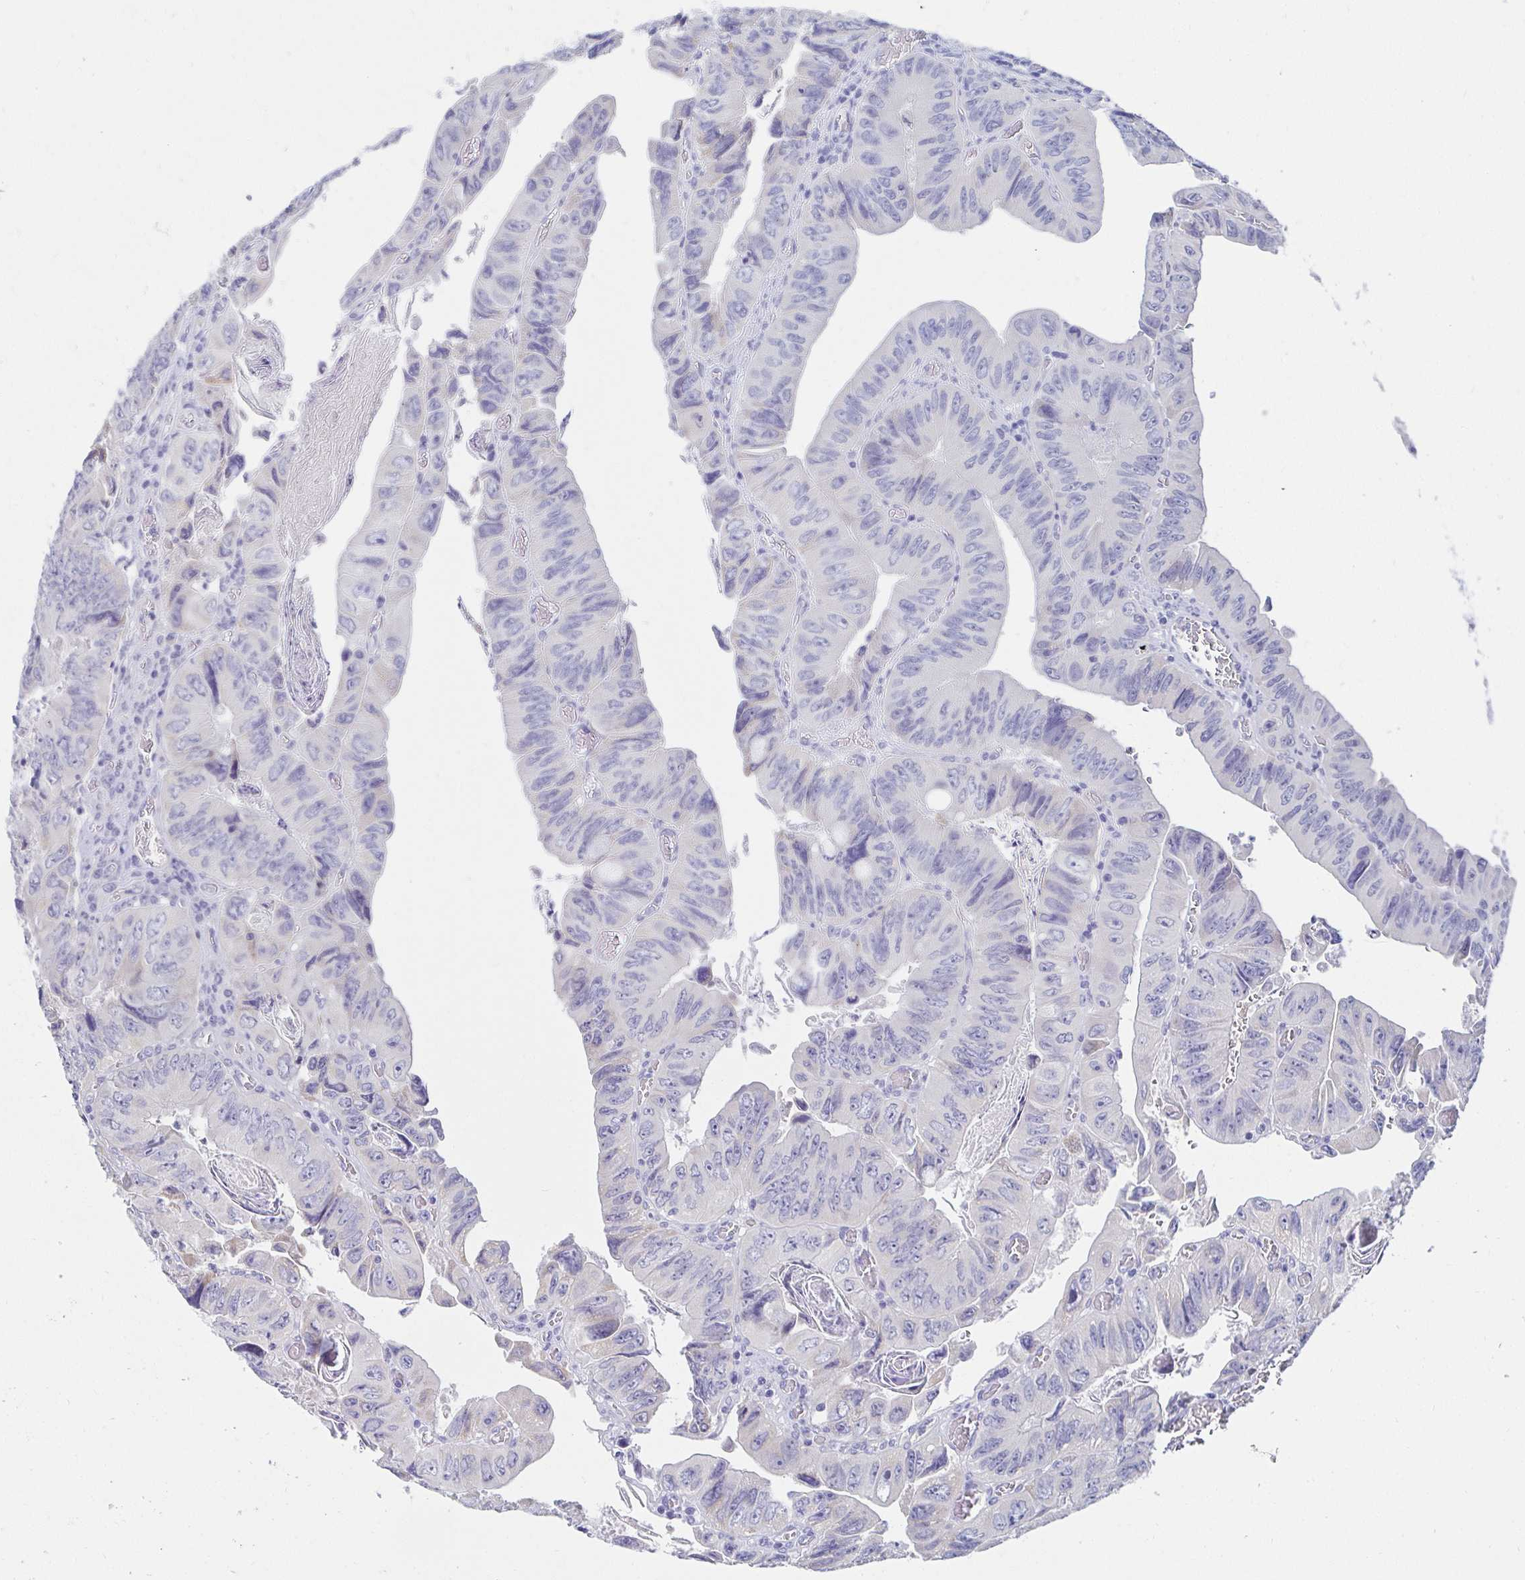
{"staining": {"intensity": "negative", "quantity": "none", "location": "none"}, "tissue": "colorectal cancer", "cell_type": "Tumor cells", "image_type": "cancer", "snomed": [{"axis": "morphology", "description": "Adenocarcinoma, NOS"}, {"axis": "topography", "description": "Colon"}], "caption": "Immunohistochemistry of colorectal adenocarcinoma displays no positivity in tumor cells.", "gene": "C4orf17", "patient": {"sex": "female", "age": 84}}